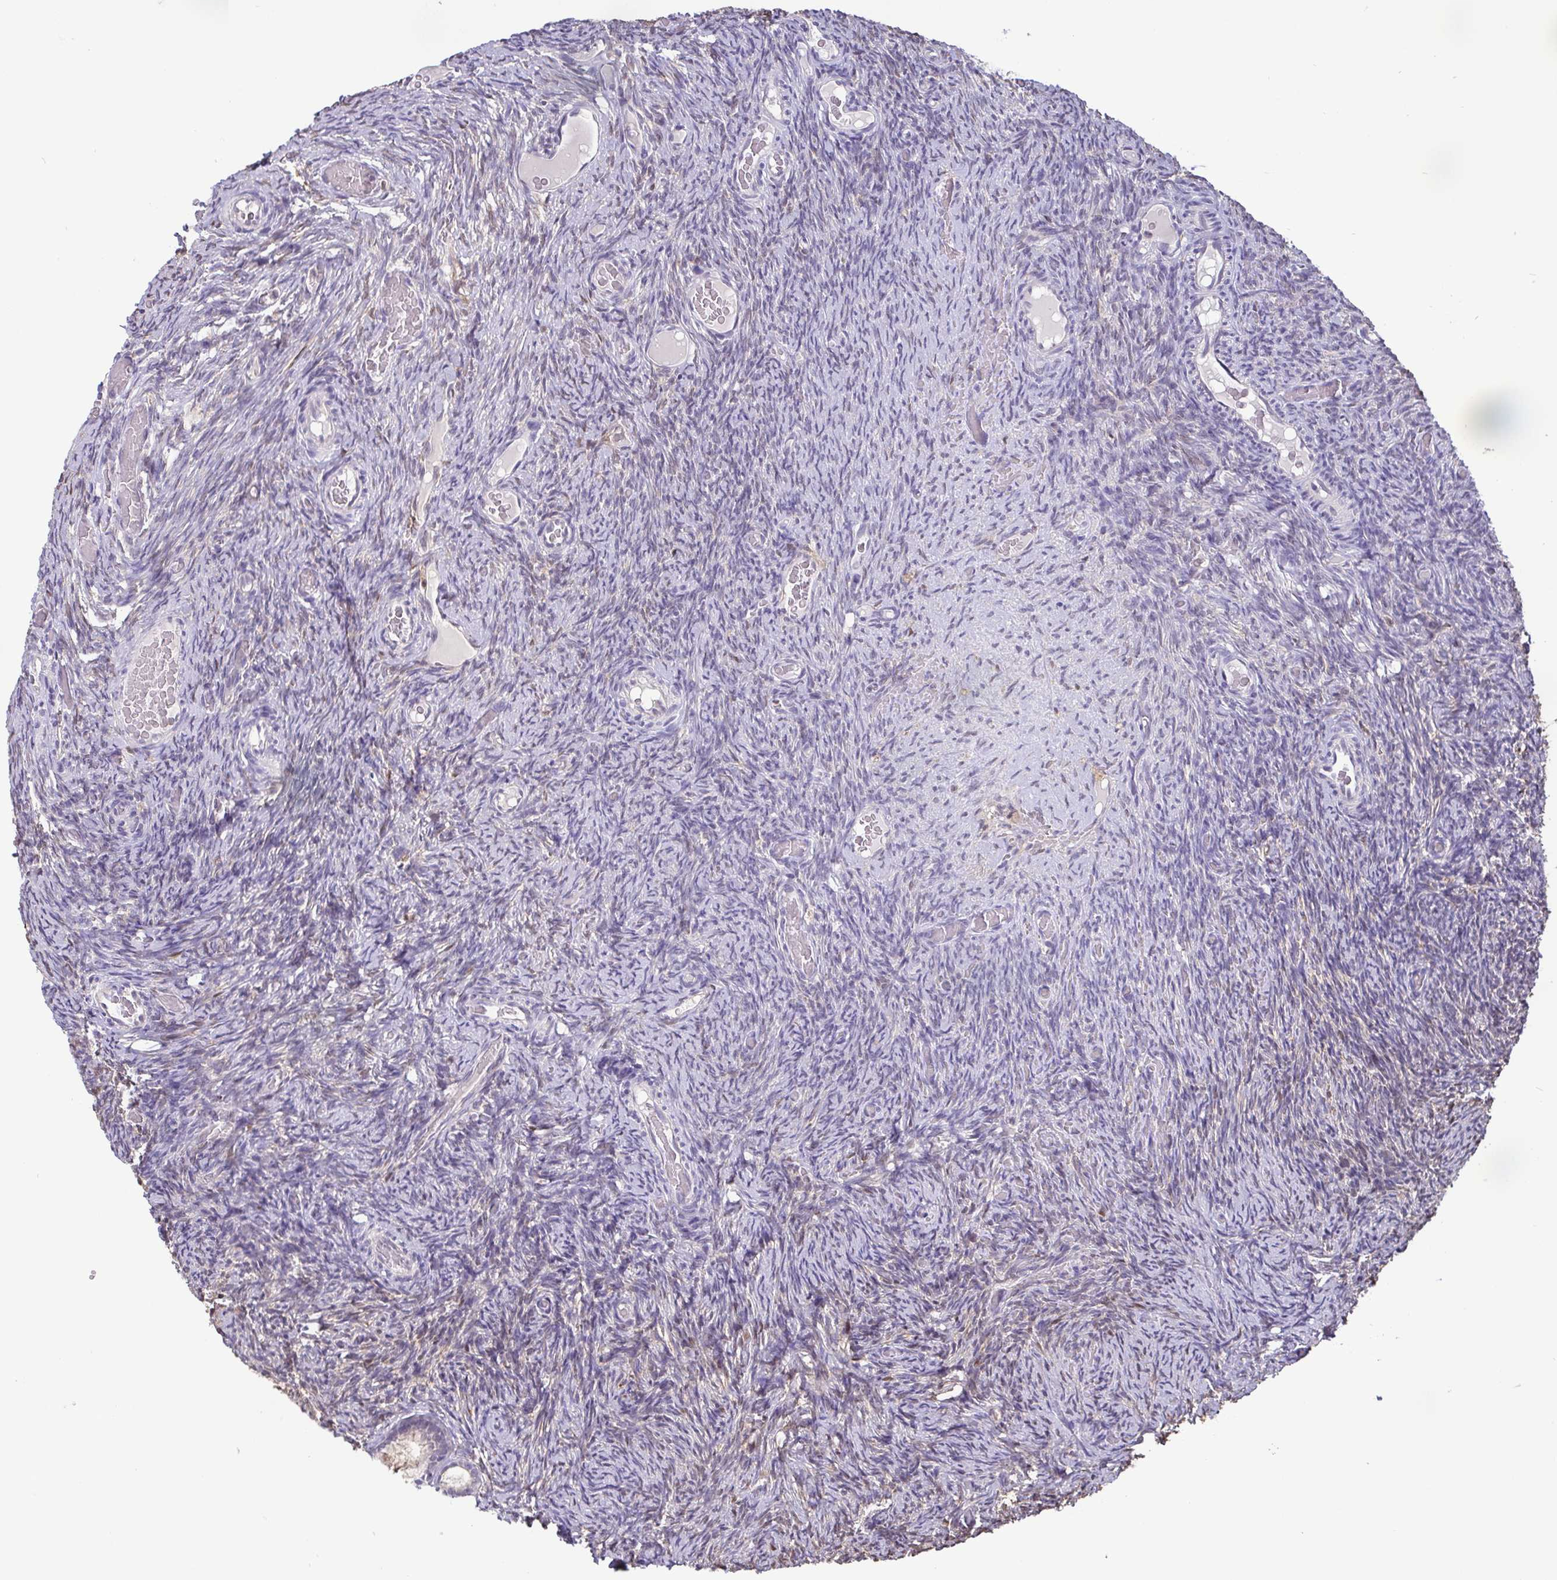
{"staining": {"intensity": "negative", "quantity": "none", "location": "none"}, "tissue": "ovary", "cell_type": "Follicle cells", "image_type": "normal", "snomed": [{"axis": "morphology", "description": "Normal tissue, NOS"}, {"axis": "topography", "description": "Ovary"}], "caption": "Ovary stained for a protein using immunohistochemistry shows no expression follicle cells.", "gene": "IDH1", "patient": {"sex": "female", "age": 34}}